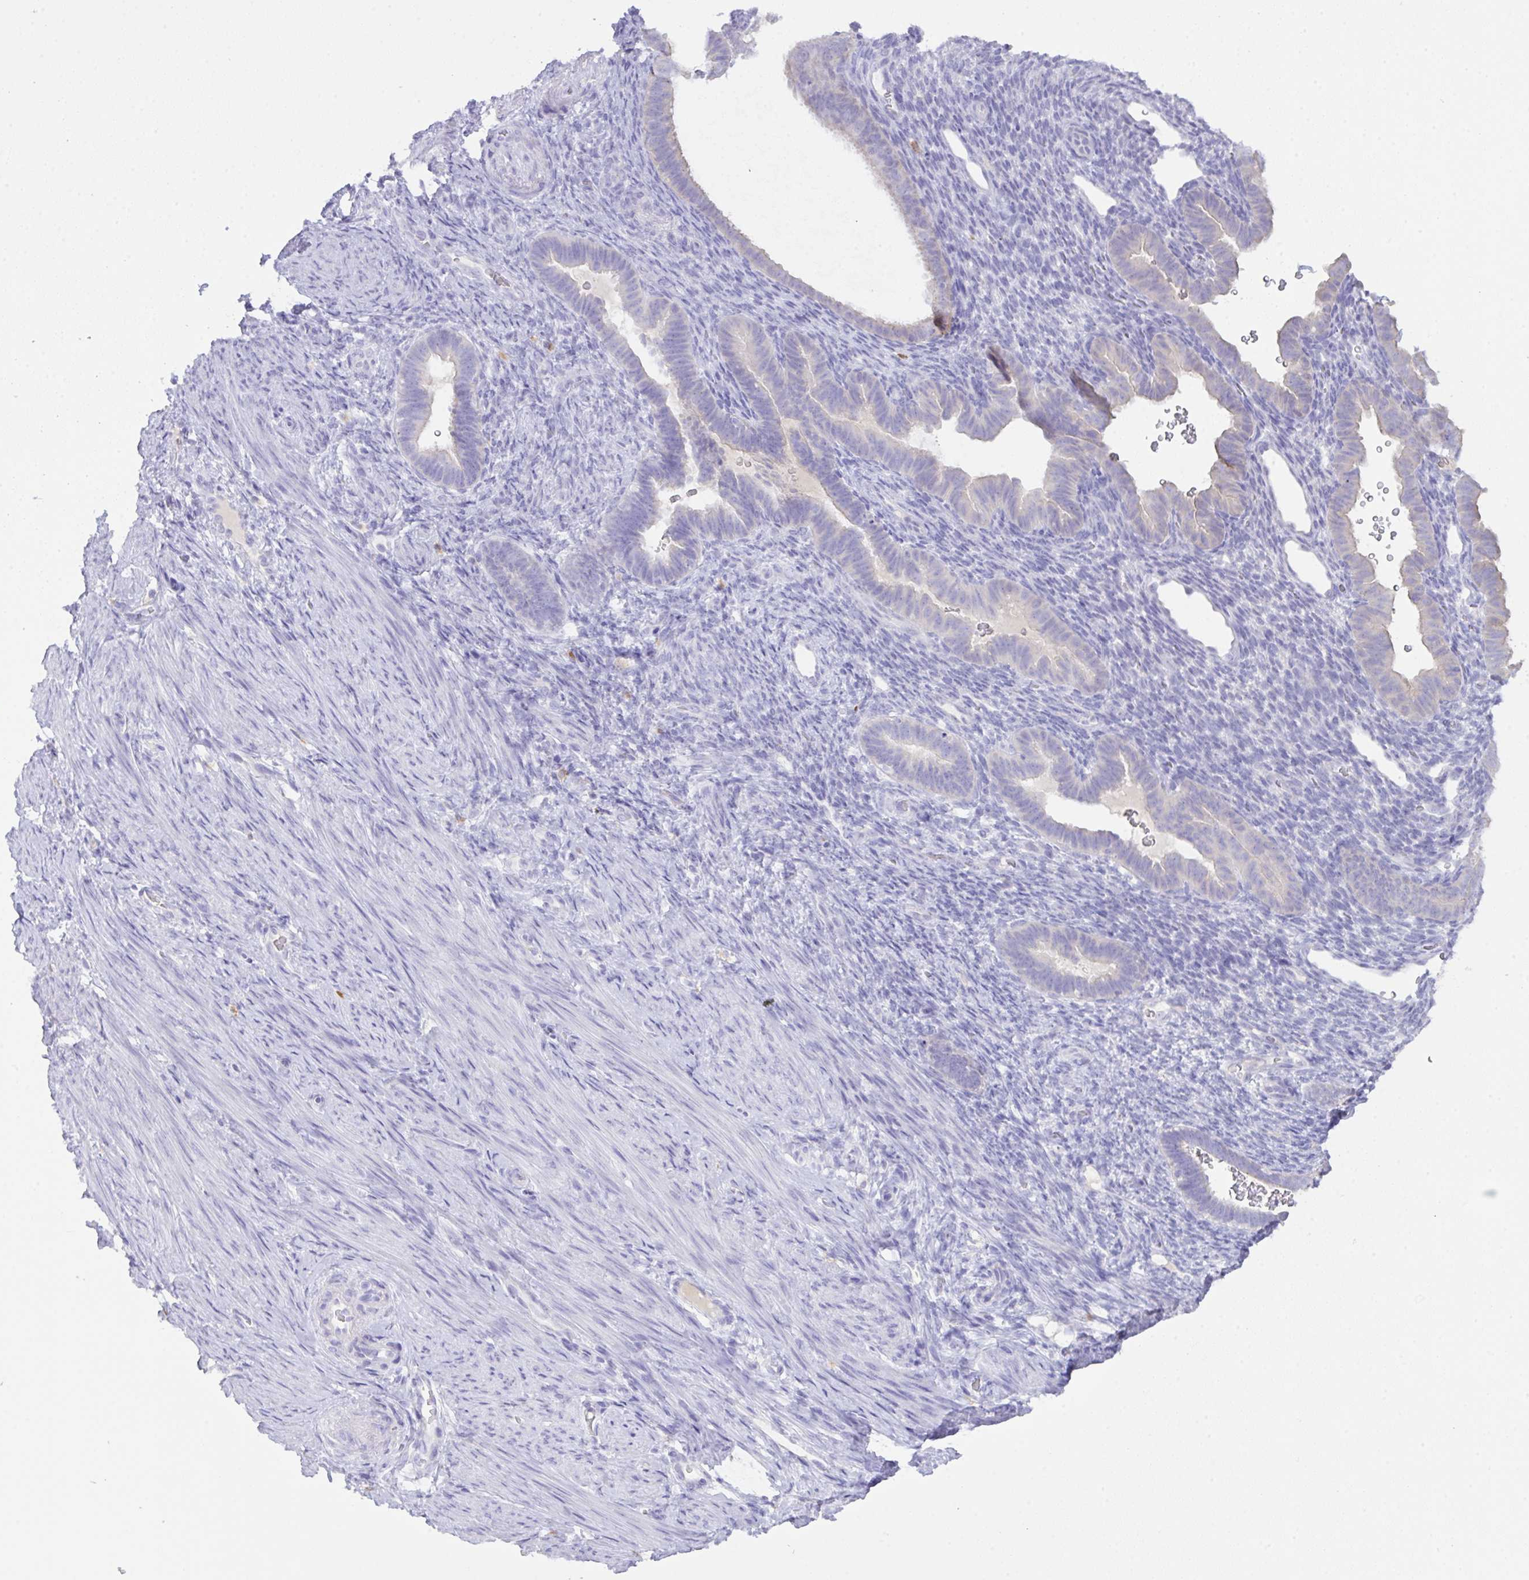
{"staining": {"intensity": "negative", "quantity": "none", "location": "none"}, "tissue": "endometrium", "cell_type": "Cells in endometrial stroma", "image_type": "normal", "snomed": [{"axis": "morphology", "description": "Normal tissue, NOS"}, {"axis": "topography", "description": "Endometrium"}], "caption": "Endometrium stained for a protein using IHC exhibits no expression cells in endometrial stroma.", "gene": "CST11", "patient": {"sex": "female", "age": 34}}